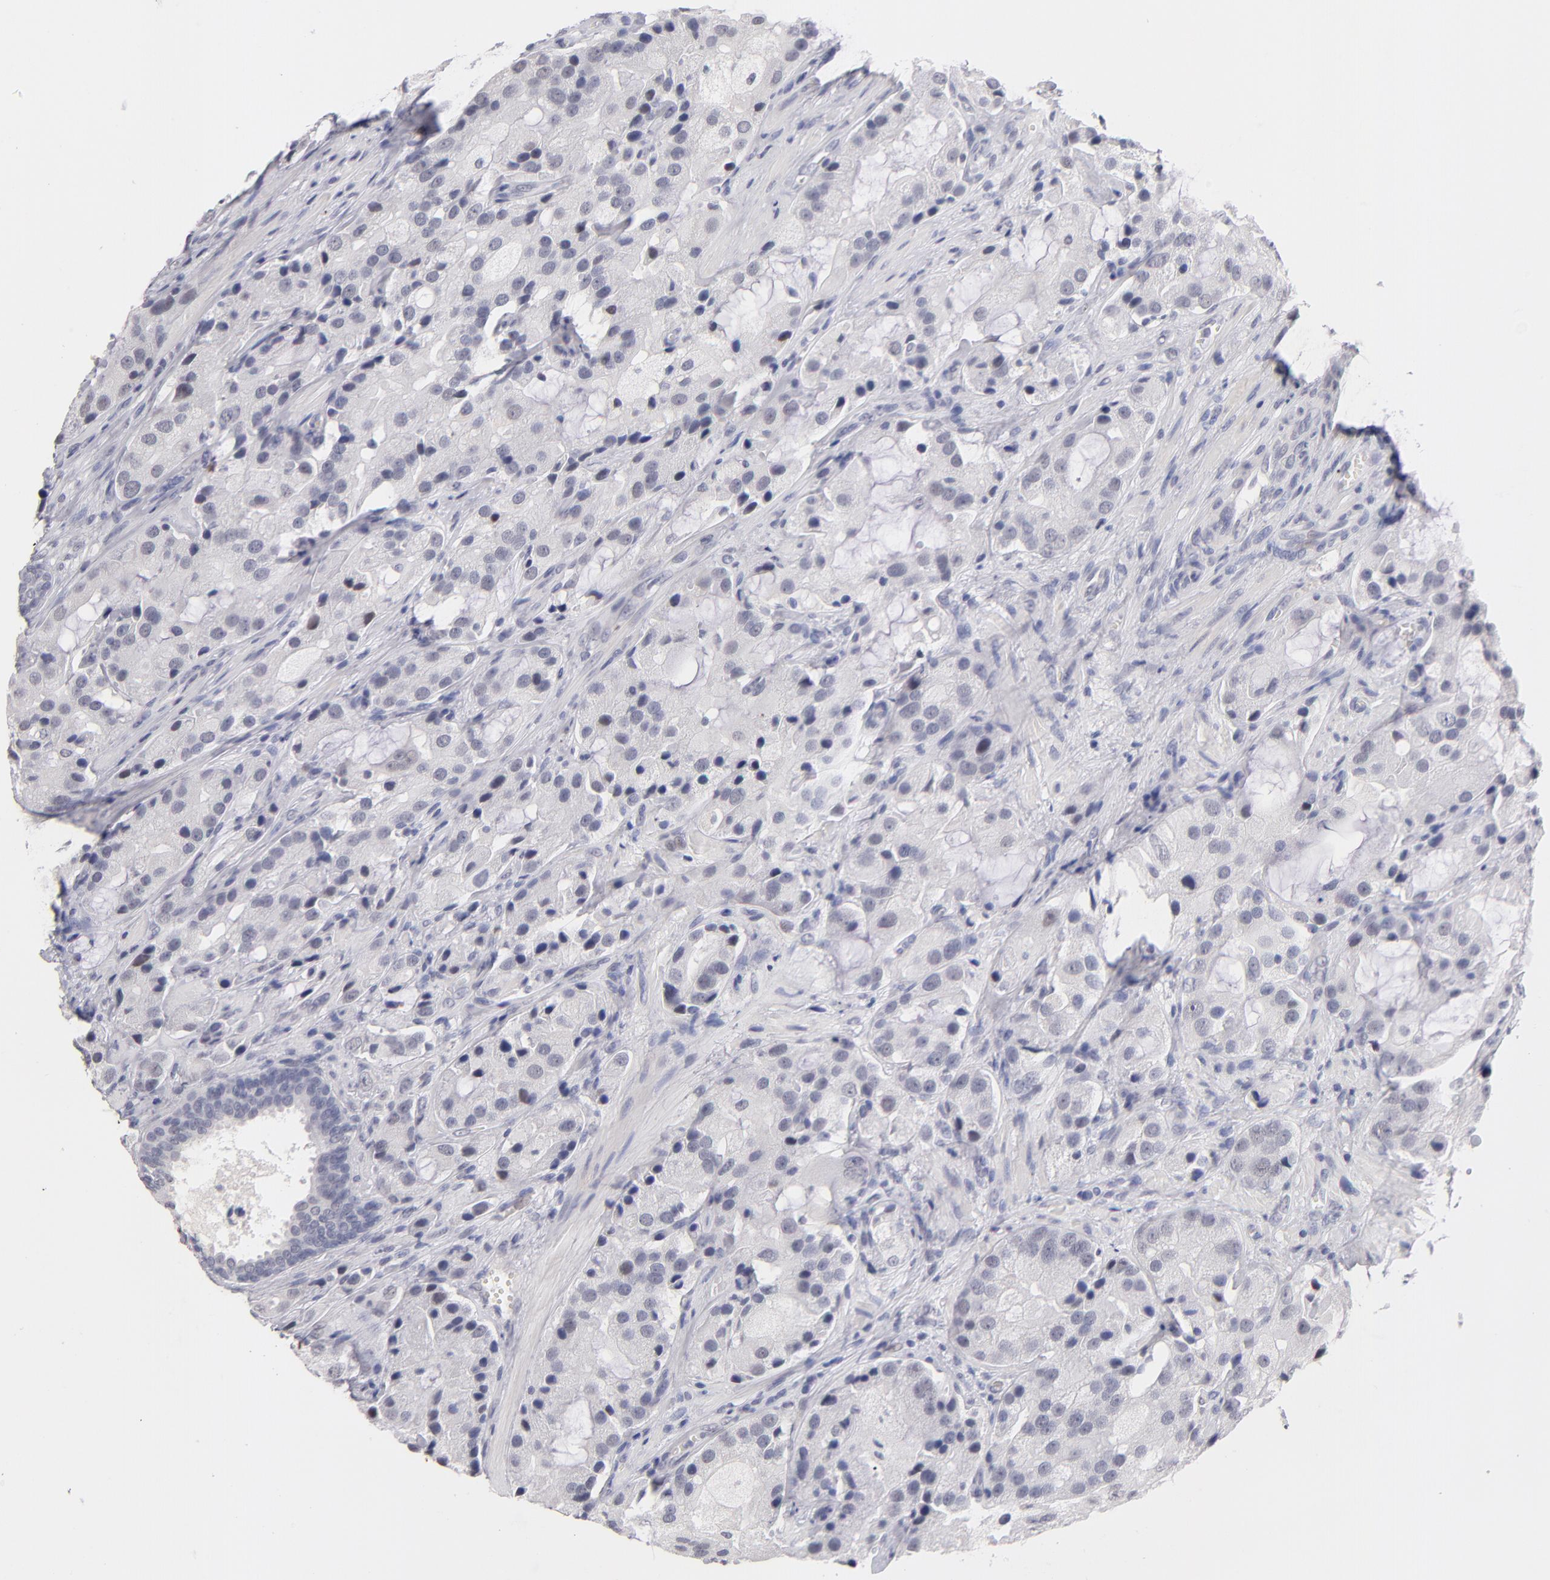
{"staining": {"intensity": "weak", "quantity": "<25%", "location": "nuclear"}, "tissue": "prostate cancer", "cell_type": "Tumor cells", "image_type": "cancer", "snomed": [{"axis": "morphology", "description": "Adenocarcinoma, High grade"}, {"axis": "topography", "description": "Prostate"}], "caption": "The immunohistochemistry photomicrograph has no significant staining in tumor cells of prostate cancer (adenocarcinoma (high-grade)) tissue. (Brightfield microscopy of DAB (3,3'-diaminobenzidine) immunohistochemistry (IHC) at high magnification).", "gene": "TEX11", "patient": {"sex": "male", "age": 70}}